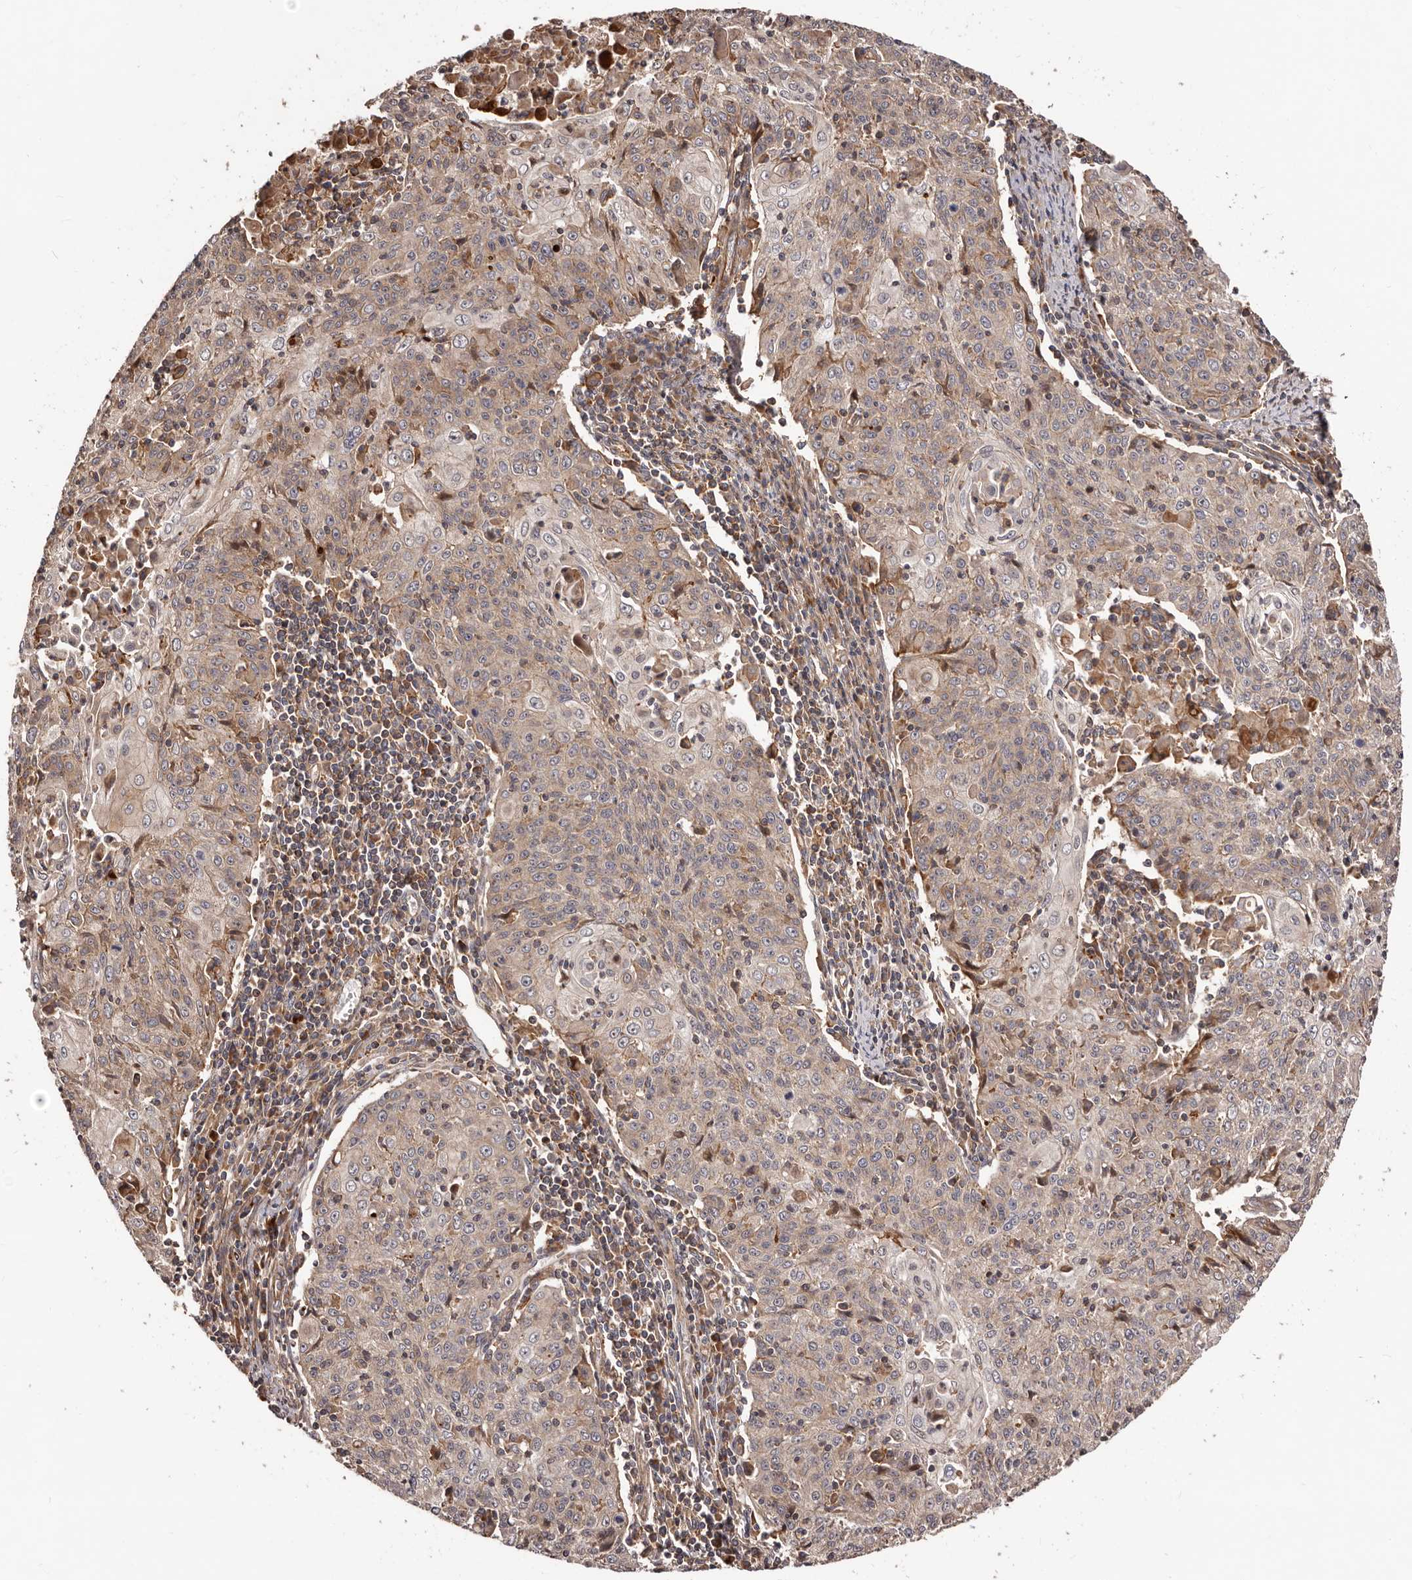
{"staining": {"intensity": "weak", "quantity": ">75%", "location": "cytoplasmic/membranous"}, "tissue": "cervical cancer", "cell_type": "Tumor cells", "image_type": "cancer", "snomed": [{"axis": "morphology", "description": "Squamous cell carcinoma, NOS"}, {"axis": "topography", "description": "Cervix"}], "caption": "Cervical squamous cell carcinoma stained with a protein marker demonstrates weak staining in tumor cells.", "gene": "GTPBP1", "patient": {"sex": "female", "age": 48}}